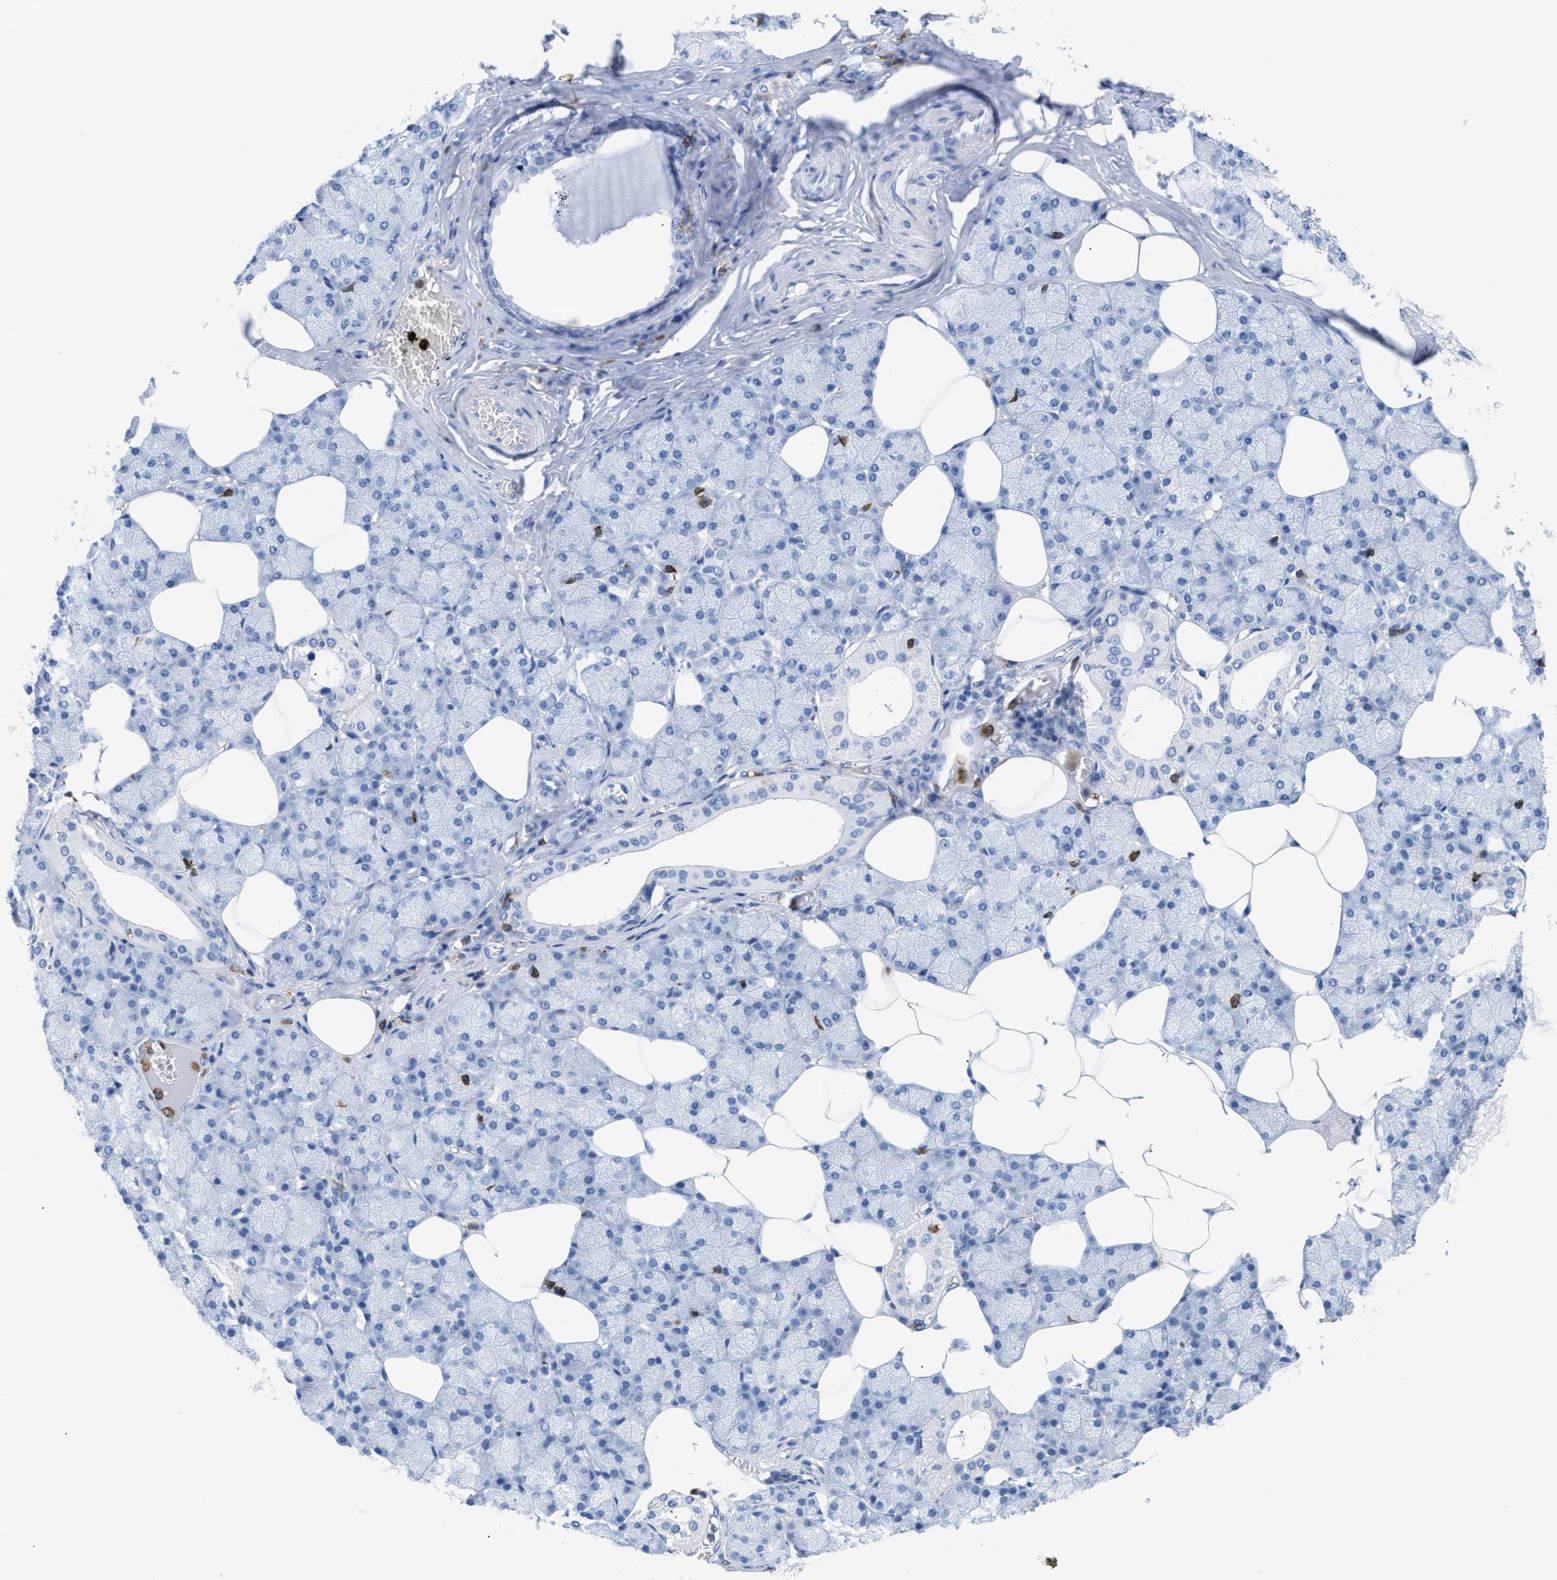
{"staining": {"intensity": "negative", "quantity": "none", "location": "none"}, "tissue": "salivary gland", "cell_type": "Glandular cells", "image_type": "normal", "snomed": [{"axis": "morphology", "description": "Normal tissue, NOS"}, {"axis": "topography", "description": "Salivary gland"}], "caption": "Unremarkable salivary gland was stained to show a protein in brown. There is no significant staining in glandular cells. (DAB immunohistochemistry visualized using brightfield microscopy, high magnification).", "gene": "LCP1", "patient": {"sex": "male", "age": 62}}